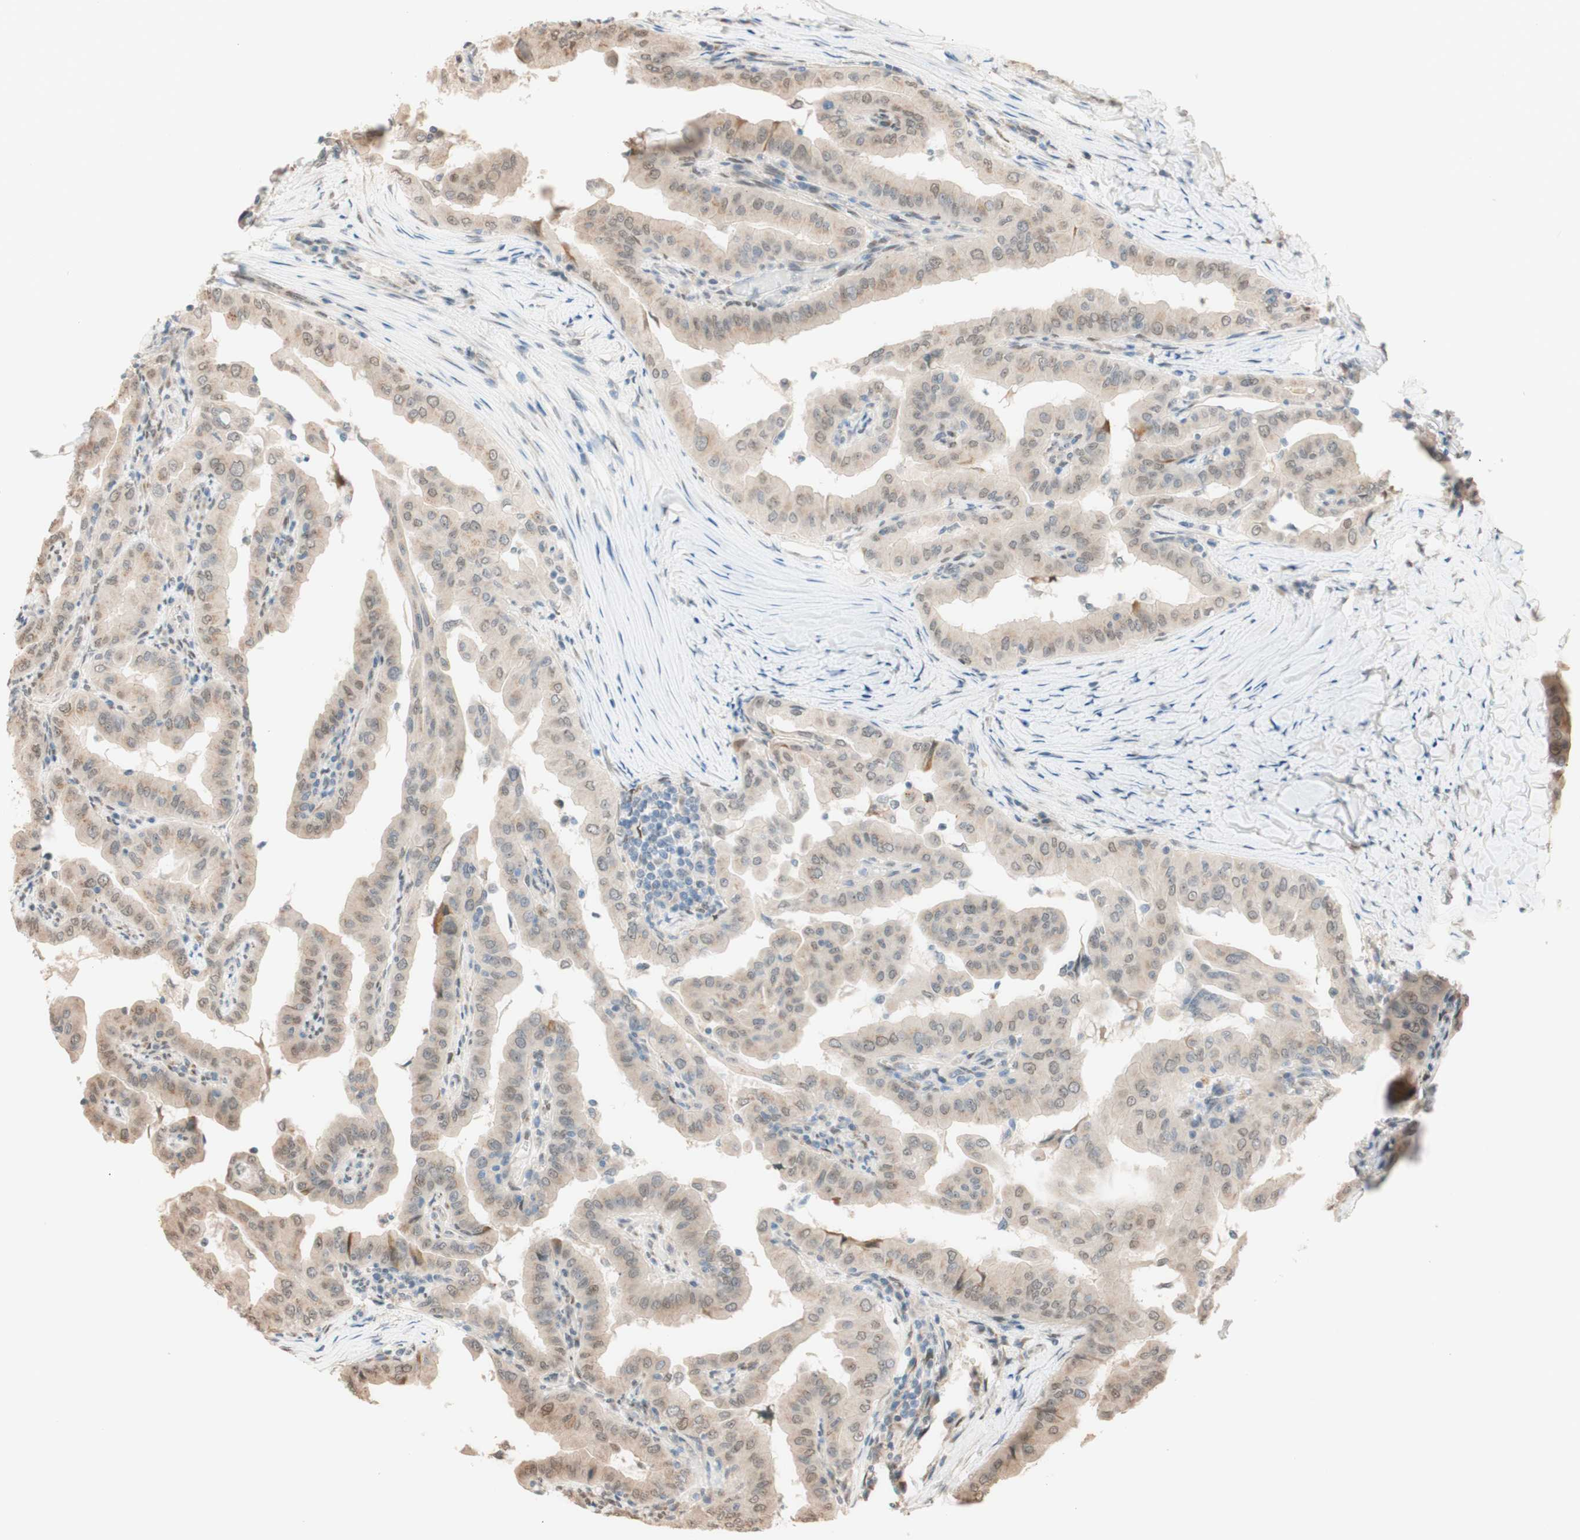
{"staining": {"intensity": "weak", "quantity": "<25%", "location": "cytoplasmic/membranous"}, "tissue": "thyroid cancer", "cell_type": "Tumor cells", "image_type": "cancer", "snomed": [{"axis": "morphology", "description": "Papillary adenocarcinoma, NOS"}, {"axis": "topography", "description": "Thyroid gland"}], "caption": "Immunohistochemical staining of thyroid cancer shows no significant expression in tumor cells.", "gene": "CCNC", "patient": {"sex": "male", "age": 33}}